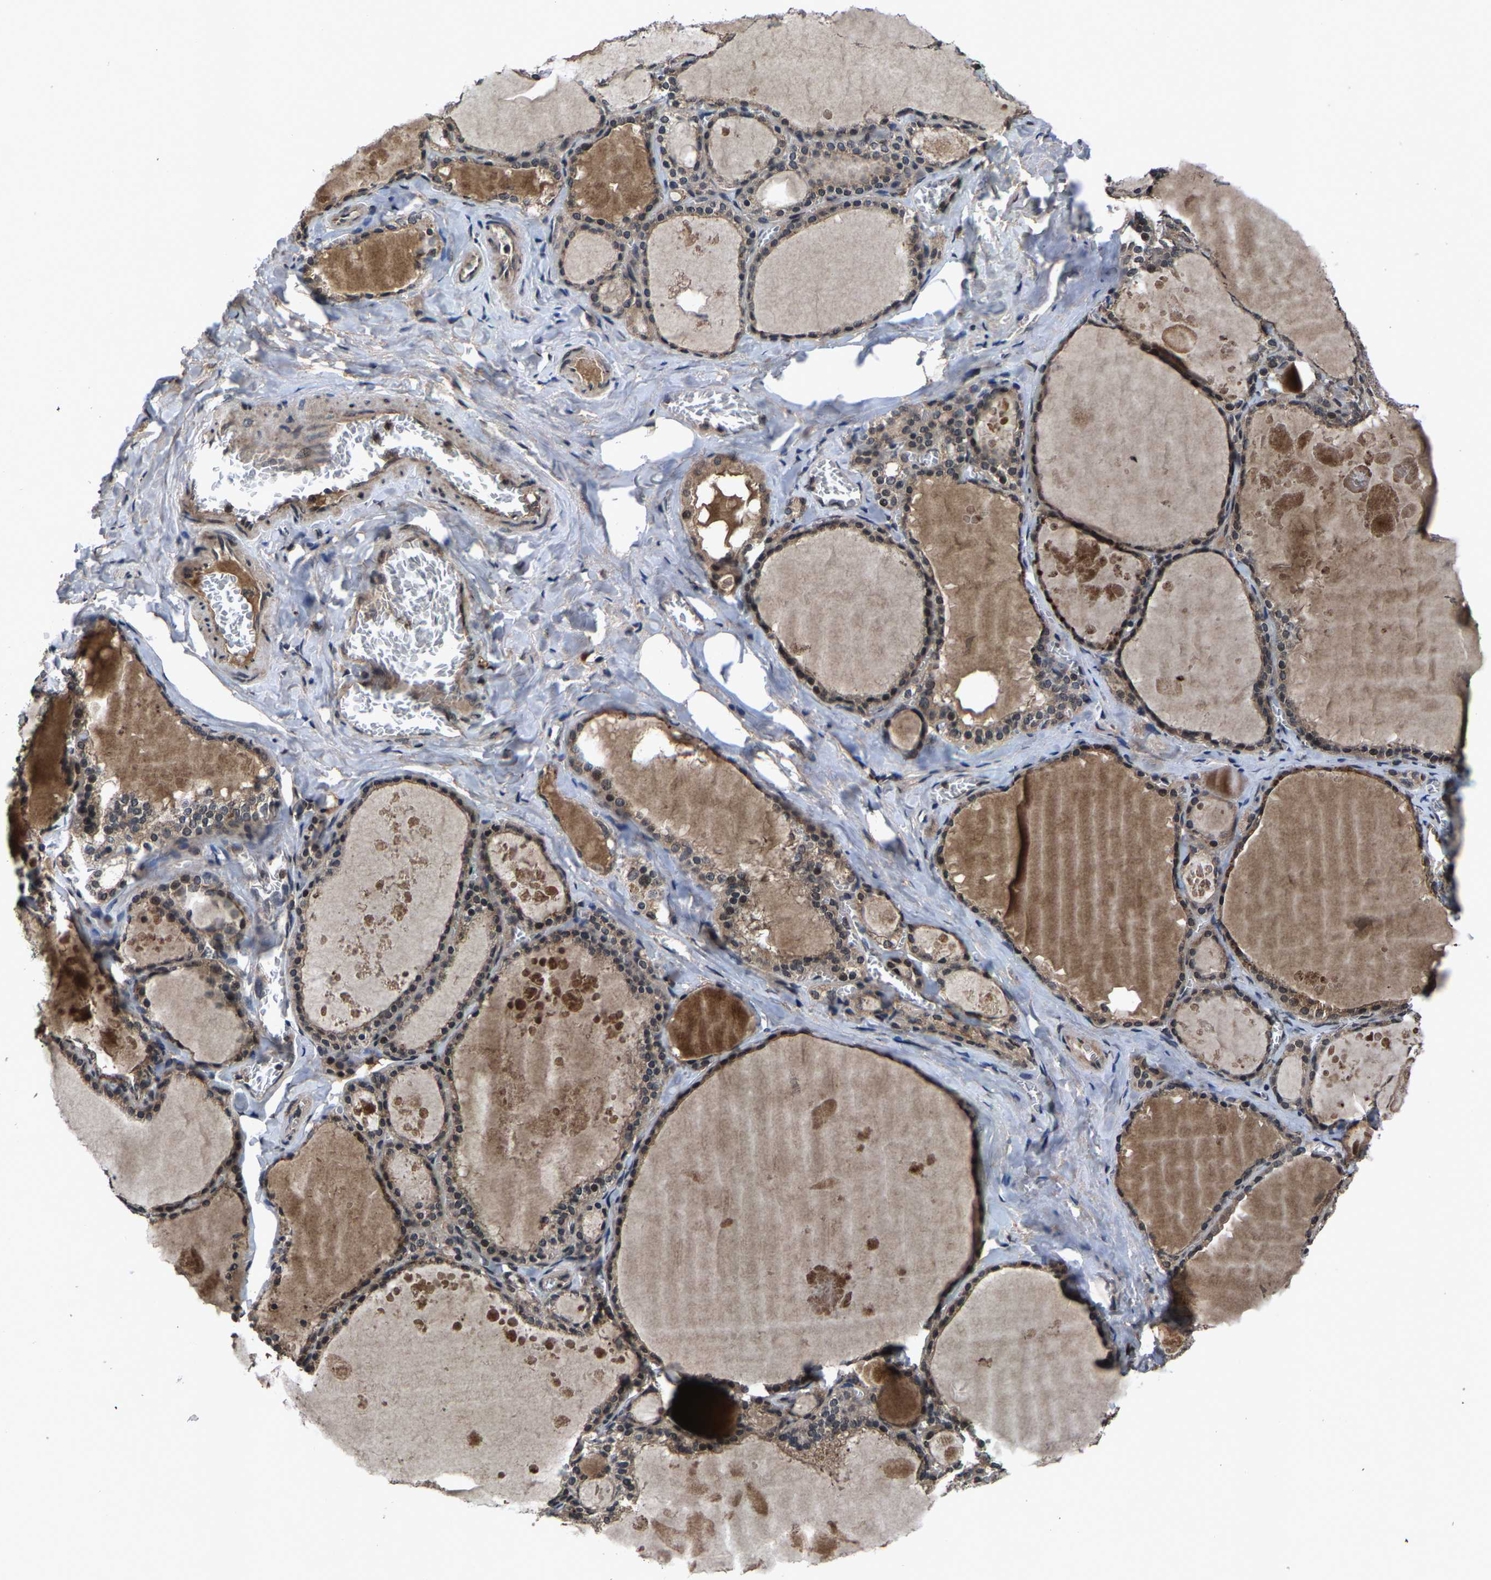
{"staining": {"intensity": "moderate", "quantity": ">75%", "location": "cytoplasmic/membranous"}, "tissue": "thyroid gland", "cell_type": "Glandular cells", "image_type": "normal", "snomed": [{"axis": "morphology", "description": "Normal tissue, NOS"}, {"axis": "topography", "description": "Thyroid gland"}], "caption": "Thyroid gland stained with immunohistochemistry demonstrates moderate cytoplasmic/membranous expression in approximately >75% of glandular cells.", "gene": "HUWE1", "patient": {"sex": "male", "age": 56}}